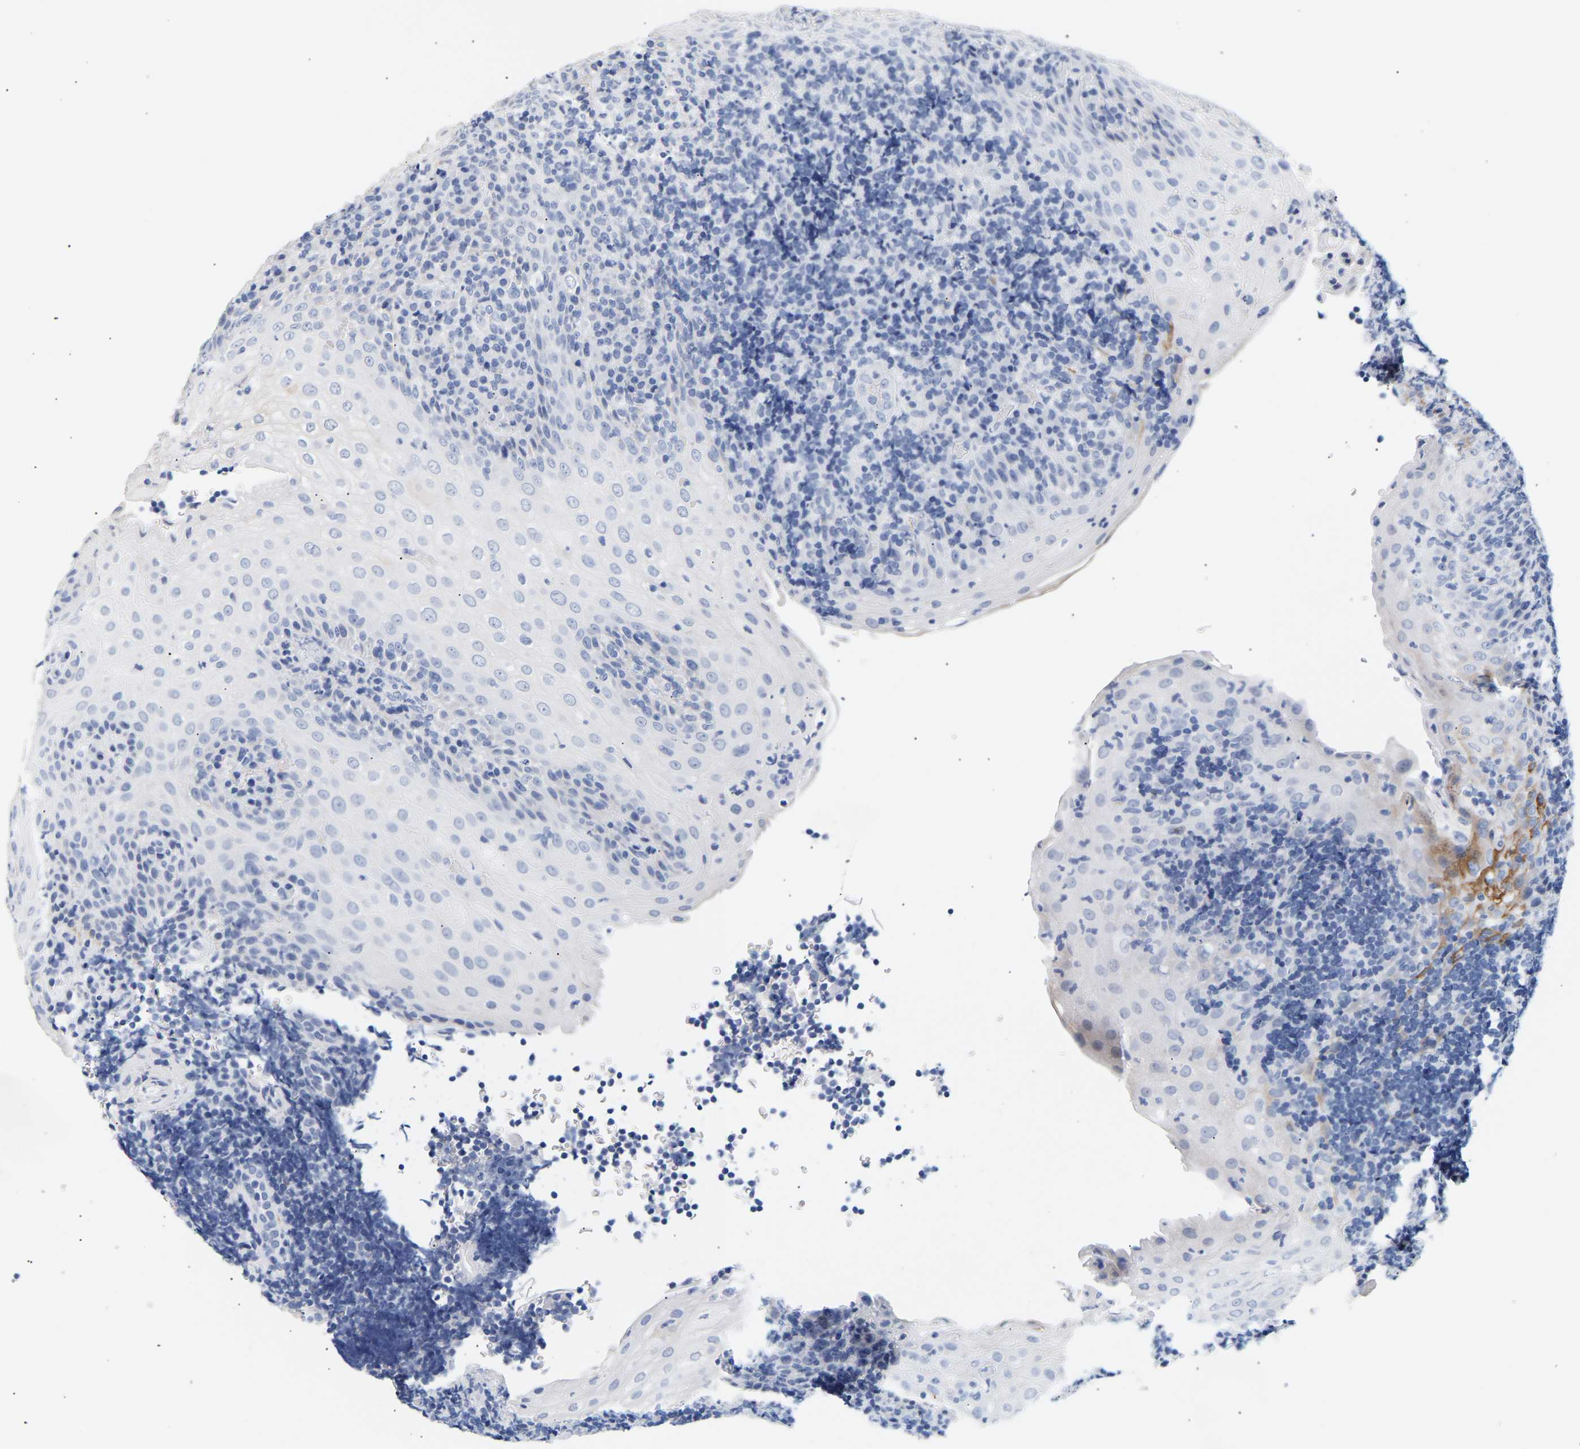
{"staining": {"intensity": "negative", "quantity": "none", "location": "none"}, "tissue": "tonsil", "cell_type": "Germinal center cells", "image_type": "normal", "snomed": [{"axis": "morphology", "description": "Normal tissue, NOS"}, {"axis": "topography", "description": "Tonsil"}], "caption": "Germinal center cells are negative for protein expression in benign human tonsil.", "gene": "SPINK2", "patient": {"sex": "male", "age": 37}}